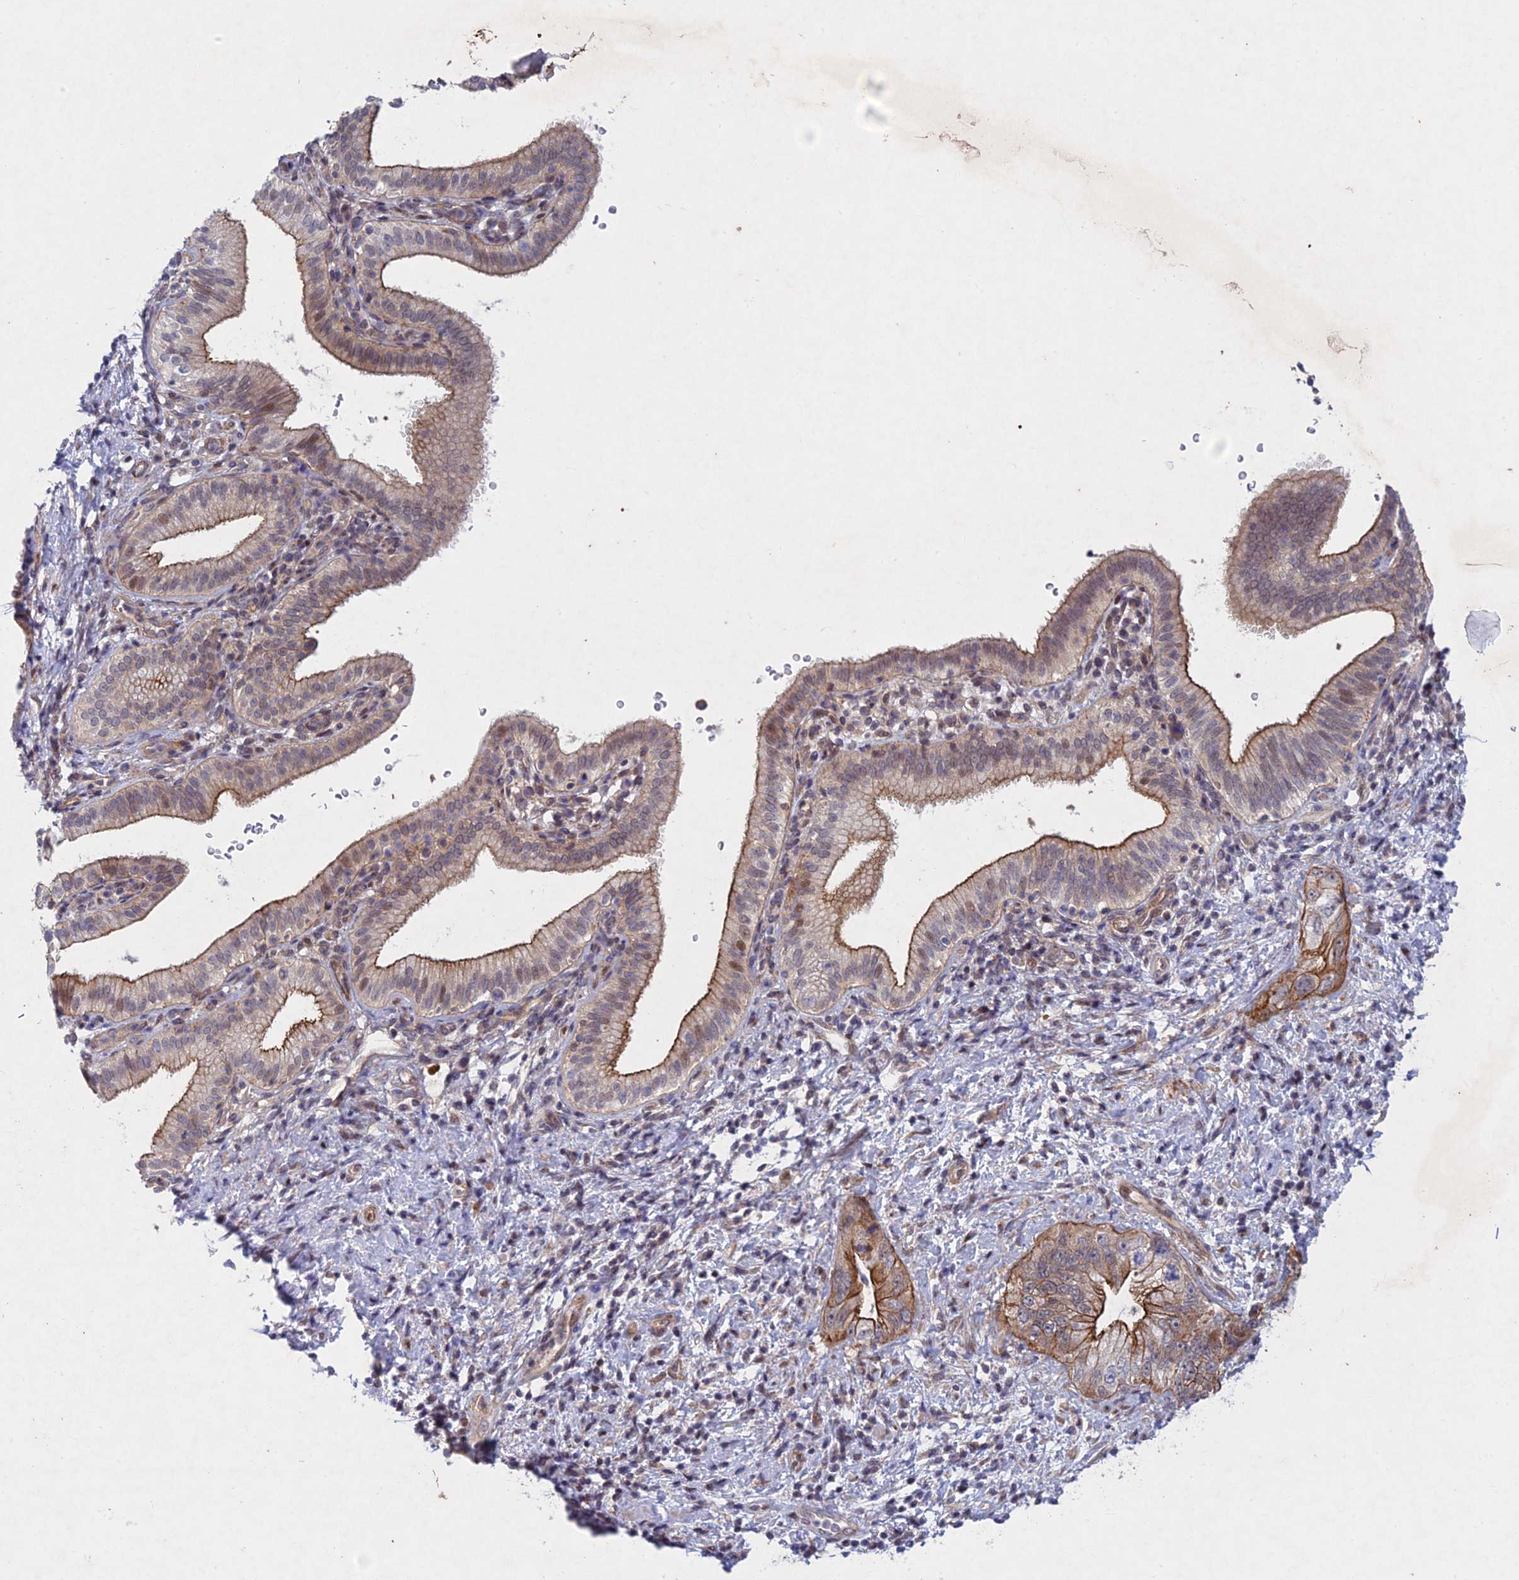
{"staining": {"intensity": "moderate", "quantity": "25%-75%", "location": "cytoplasmic/membranous"}, "tissue": "pancreatic cancer", "cell_type": "Tumor cells", "image_type": "cancer", "snomed": [{"axis": "morphology", "description": "Adenocarcinoma, NOS"}, {"axis": "topography", "description": "Pancreas"}], "caption": "Adenocarcinoma (pancreatic) stained for a protein shows moderate cytoplasmic/membranous positivity in tumor cells.", "gene": "PTHLH", "patient": {"sex": "female", "age": 73}}